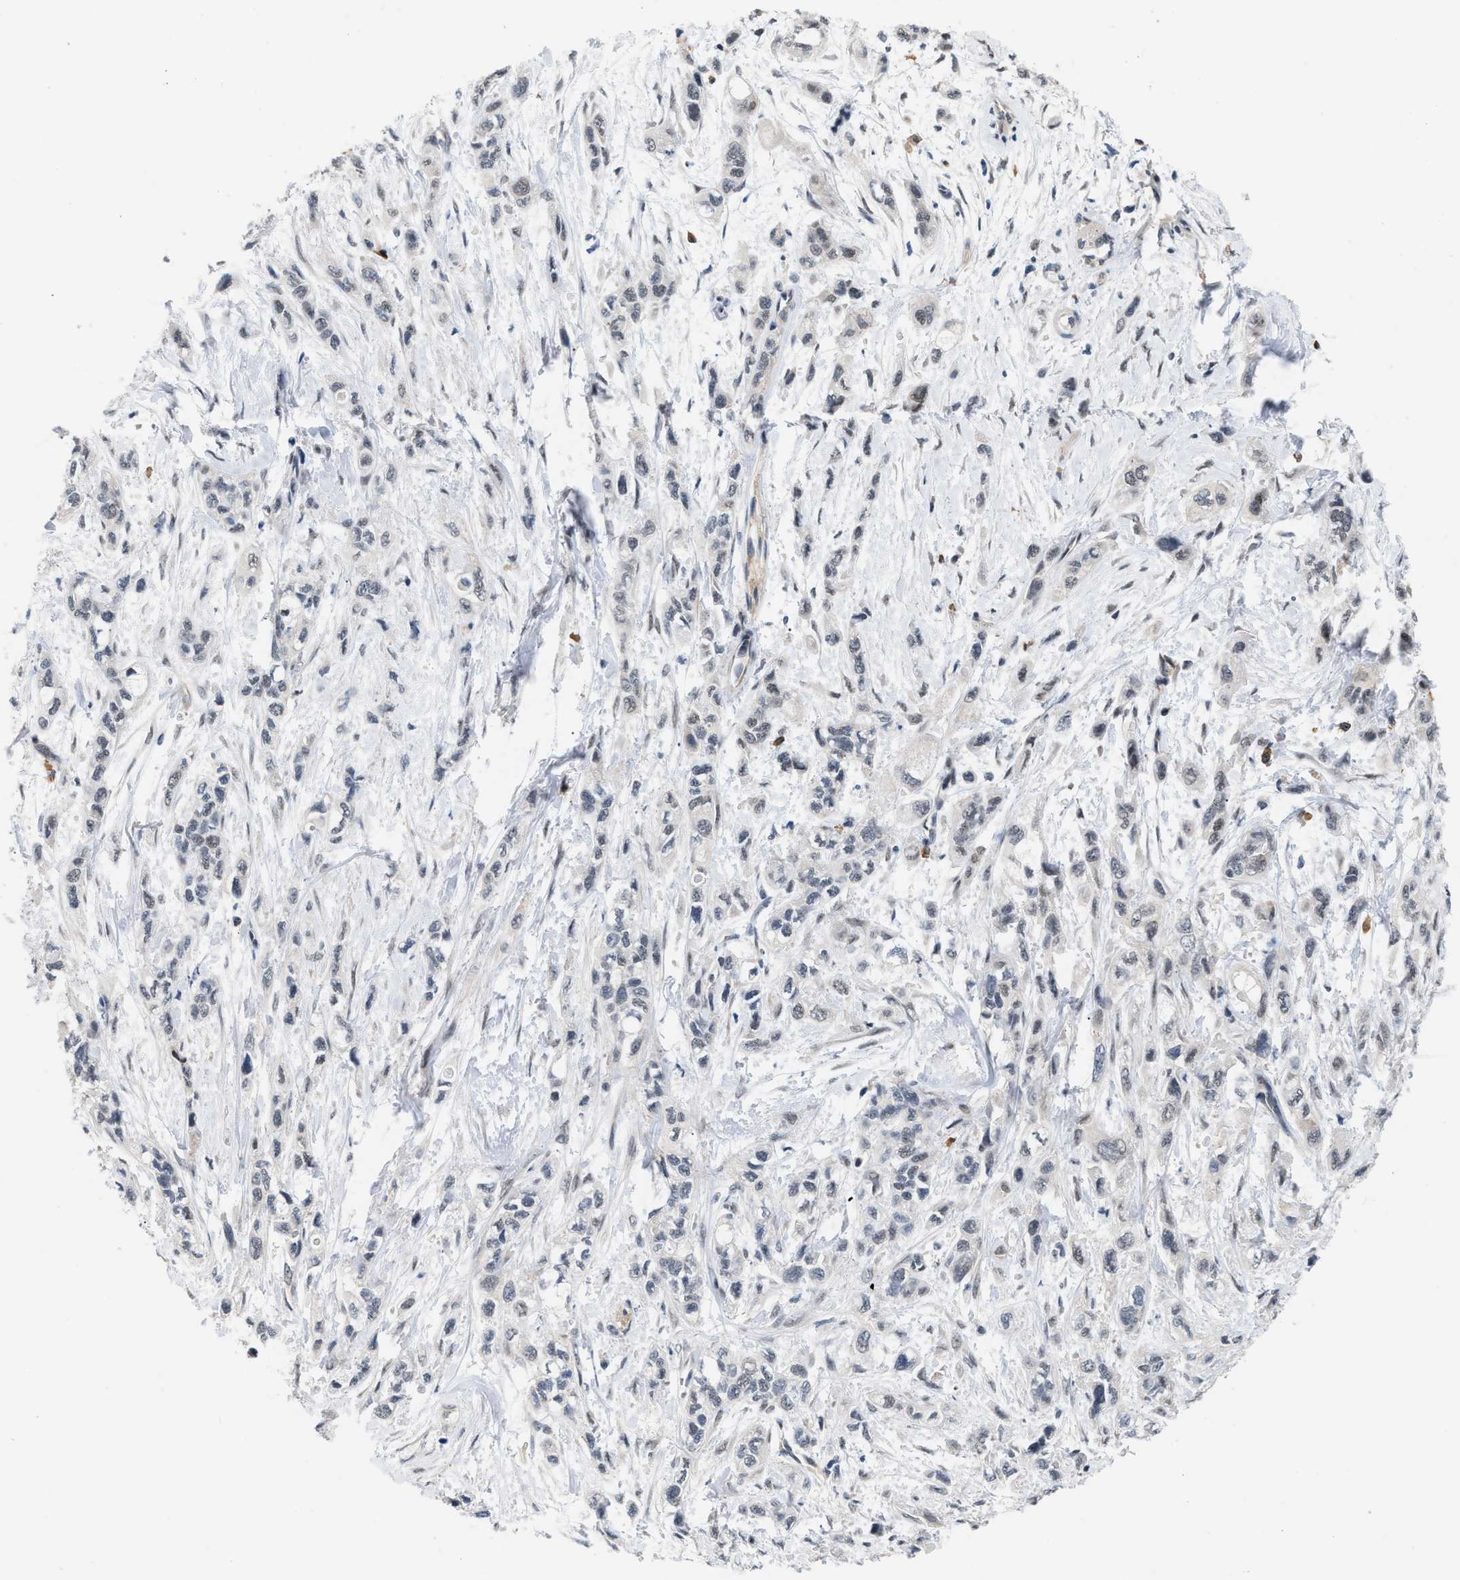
{"staining": {"intensity": "strong", "quantity": "<25%", "location": "cytoplasmic/membranous"}, "tissue": "pancreatic cancer", "cell_type": "Tumor cells", "image_type": "cancer", "snomed": [{"axis": "morphology", "description": "Adenocarcinoma, NOS"}, {"axis": "topography", "description": "Pancreas"}], "caption": "Strong cytoplasmic/membranous positivity is present in about <25% of tumor cells in pancreatic cancer. Nuclei are stained in blue.", "gene": "TXNRD3", "patient": {"sex": "male", "age": 74}}